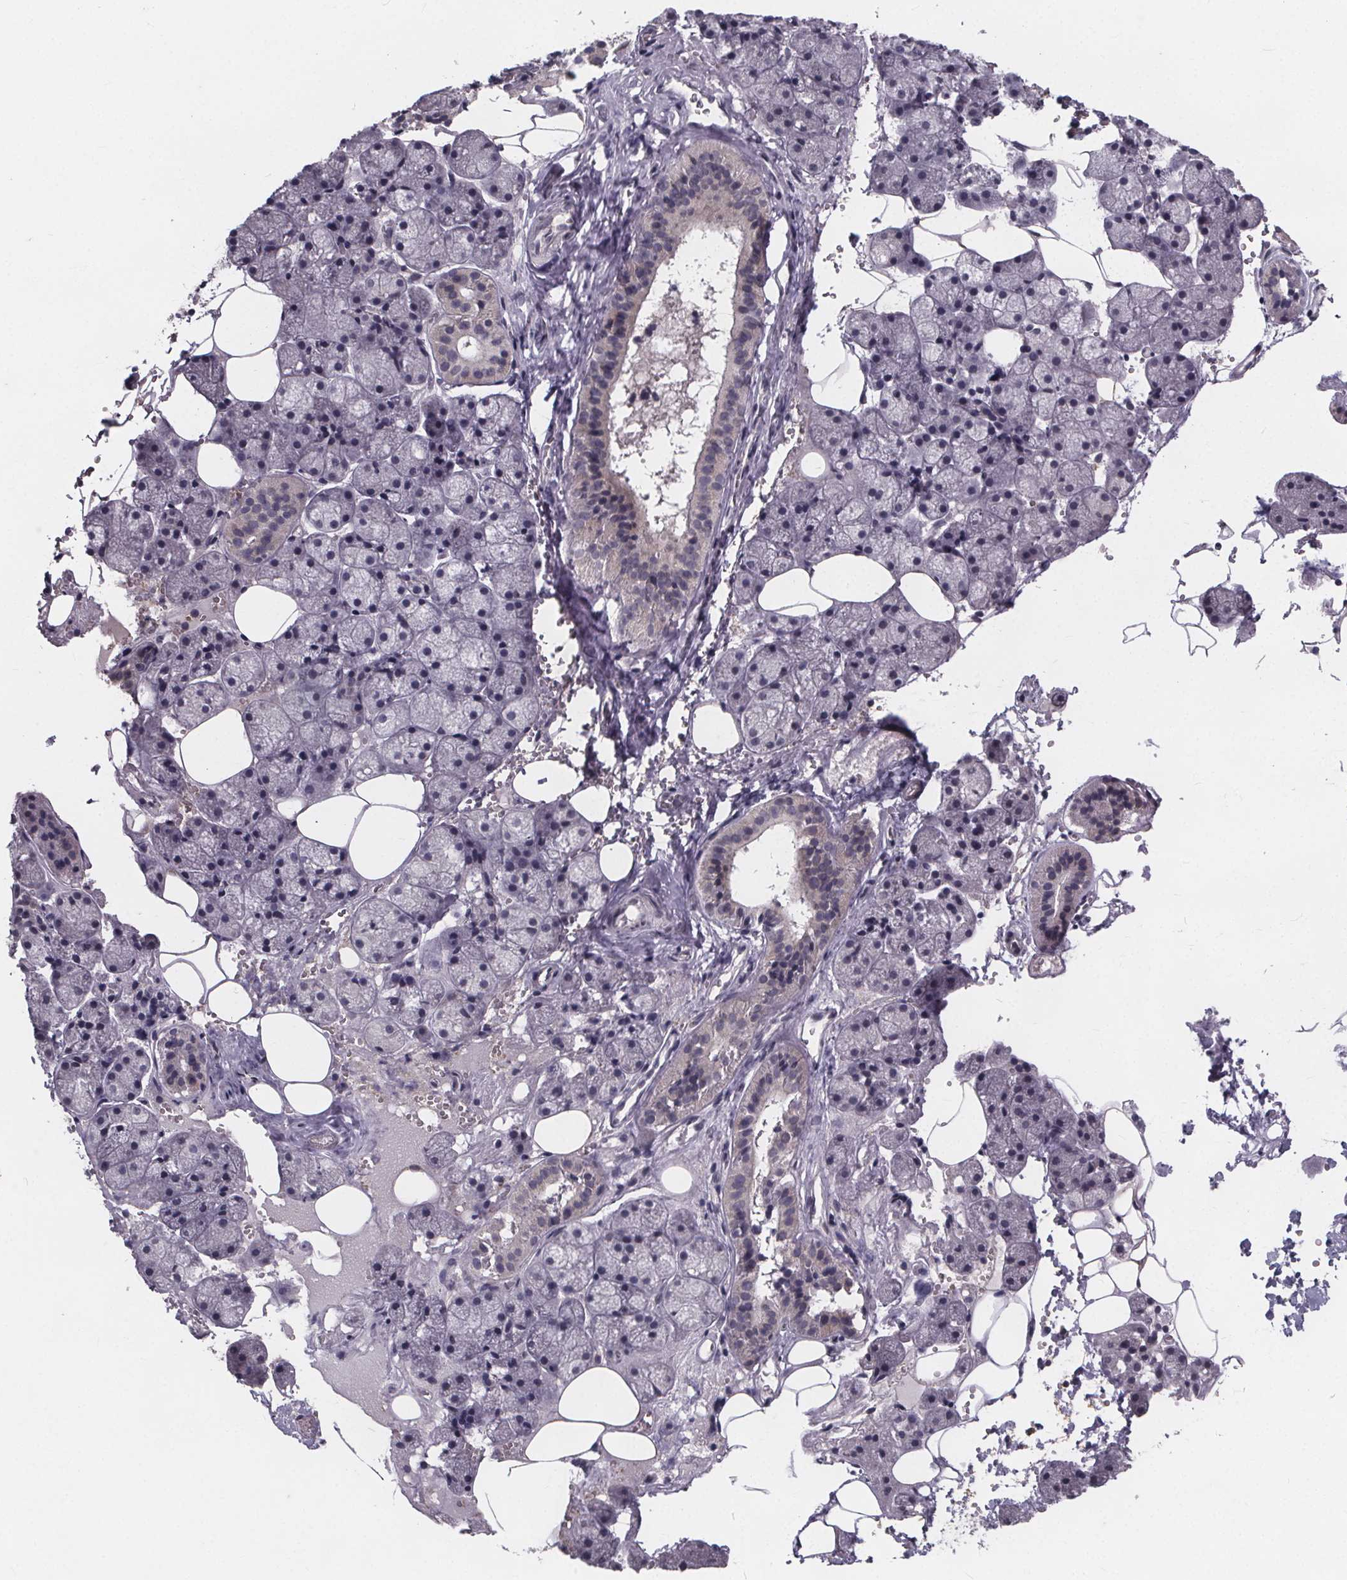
{"staining": {"intensity": "negative", "quantity": "none", "location": "none"}, "tissue": "salivary gland", "cell_type": "Glandular cells", "image_type": "normal", "snomed": [{"axis": "morphology", "description": "Normal tissue, NOS"}, {"axis": "topography", "description": "Salivary gland"}], "caption": "The micrograph demonstrates no significant staining in glandular cells of salivary gland. (IHC, brightfield microscopy, high magnification).", "gene": "FAM181B", "patient": {"sex": "male", "age": 38}}